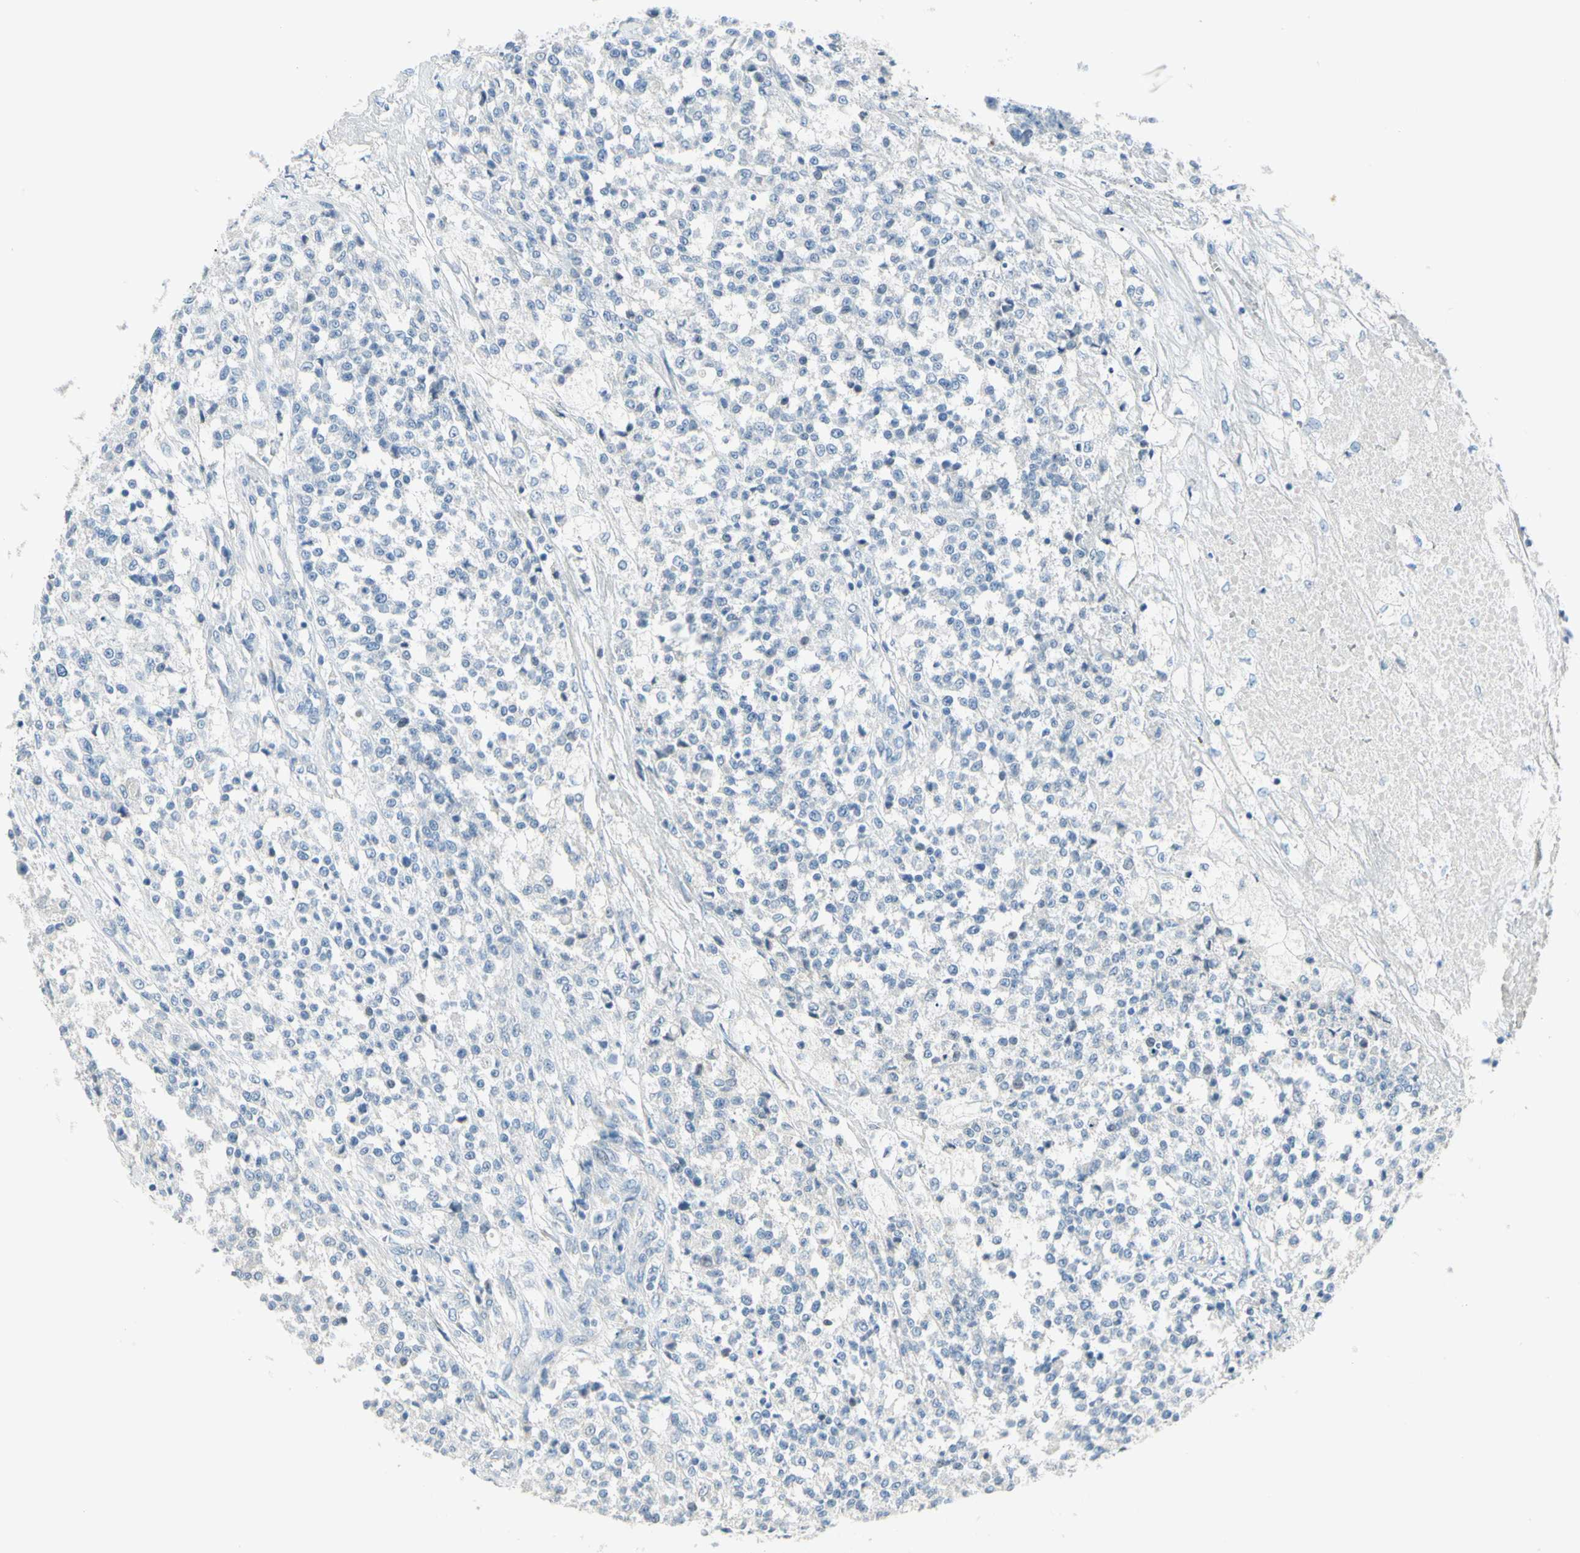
{"staining": {"intensity": "negative", "quantity": "none", "location": "none"}, "tissue": "testis cancer", "cell_type": "Tumor cells", "image_type": "cancer", "snomed": [{"axis": "morphology", "description": "Seminoma, NOS"}, {"axis": "topography", "description": "Testis"}], "caption": "IHC of seminoma (testis) reveals no staining in tumor cells.", "gene": "SLC6A15", "patient": {"sex": "male", "age": 59}}